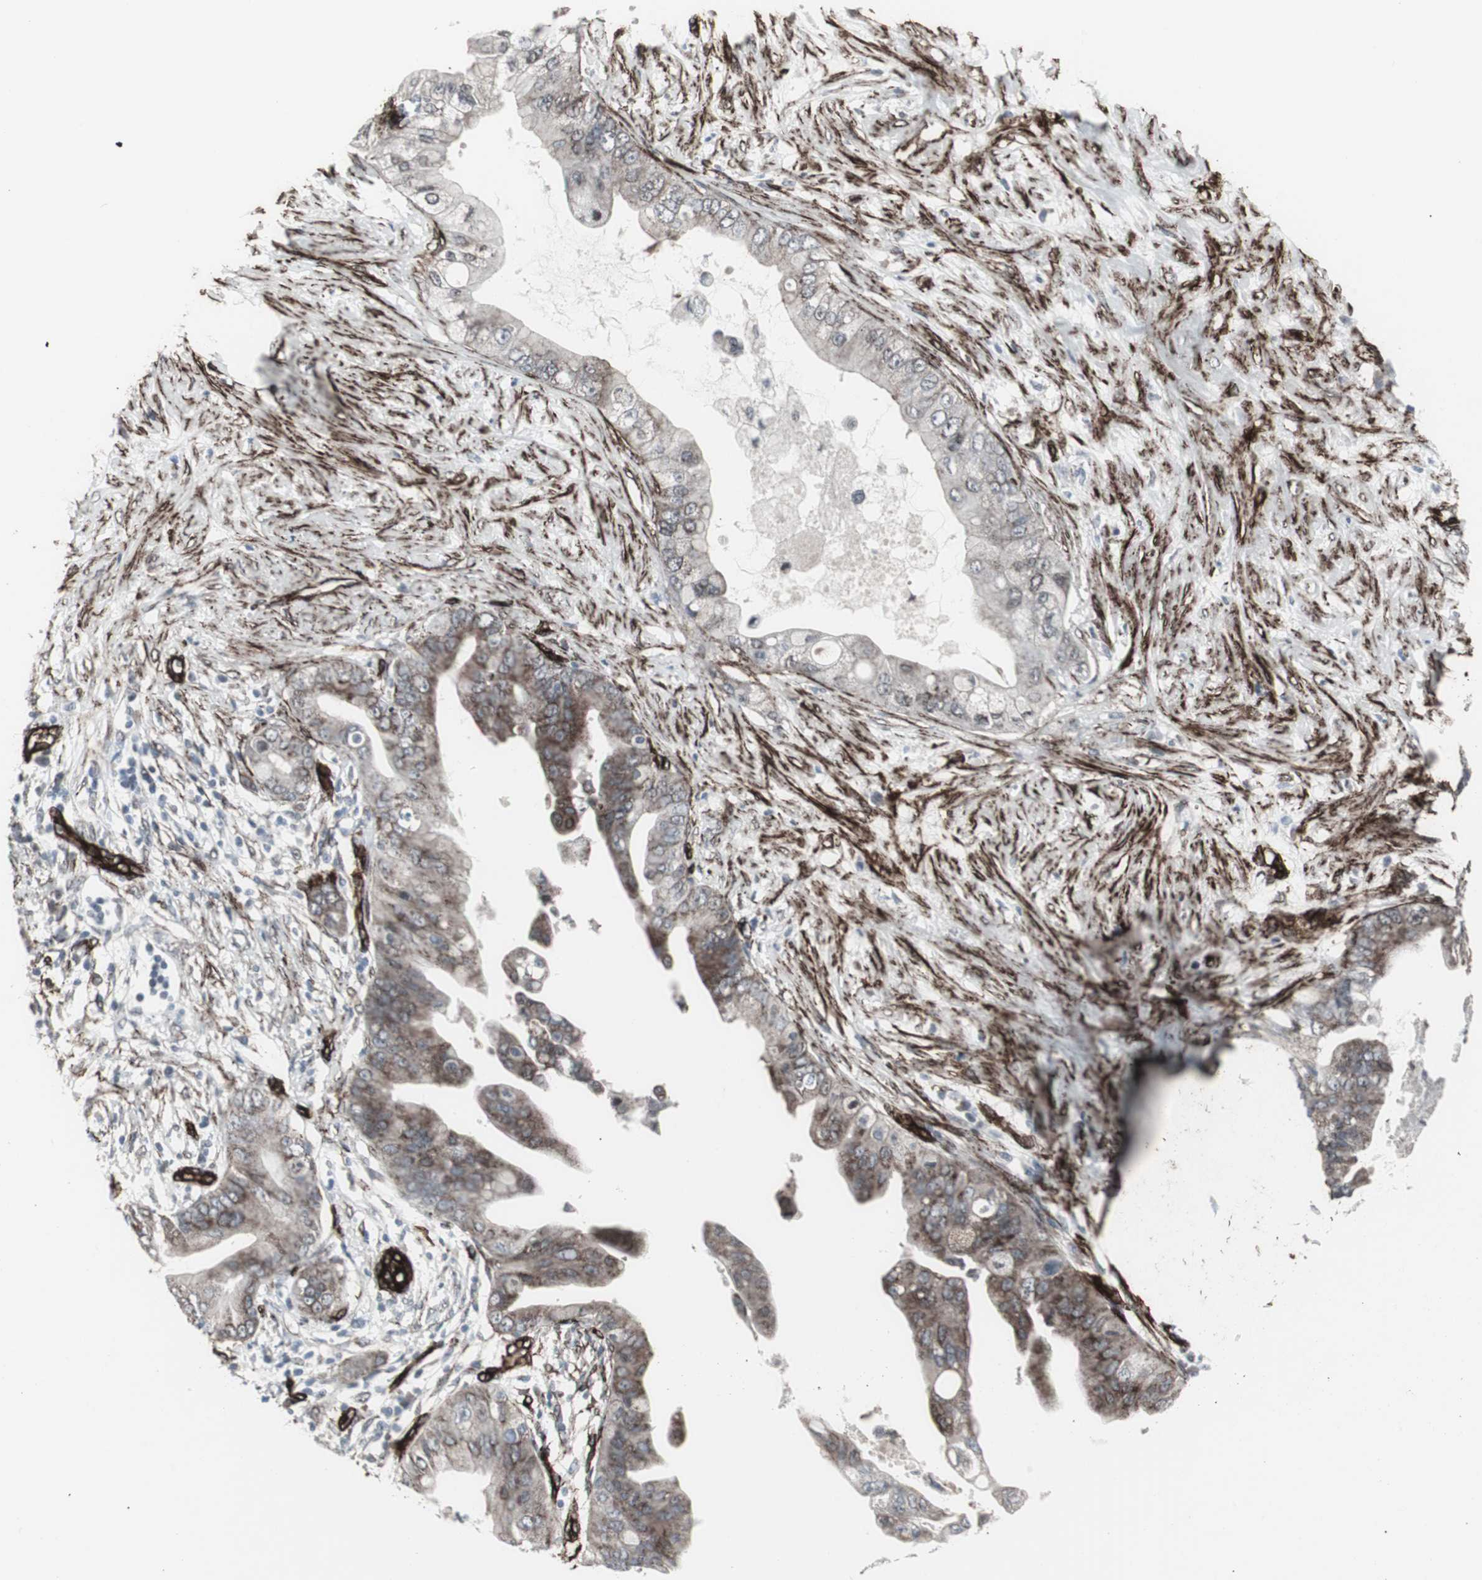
{"staining": {"intensity": "weak", "quantity": "25%-75%", "location": "cytoplasmic/membranous"}, "tissue": "pancreatic cancer", "cell_type": "Tumor cells", "image_type": "cancer", "snomed": [{"axis": "morphology", "description": "Adenocarcinoma, NOS"}, {"axis": "topography", "description": "Pancreas"}], "caption": "An image showing weak cytoplasmic/membranous expression in approximately 25%-75% of tumor cells in adenocarcinoma (pancreatic), as visualized by brown immunohistochemical staining.", "gene": "PDGFA", "patient": {"sex": "female", "age": 75}}